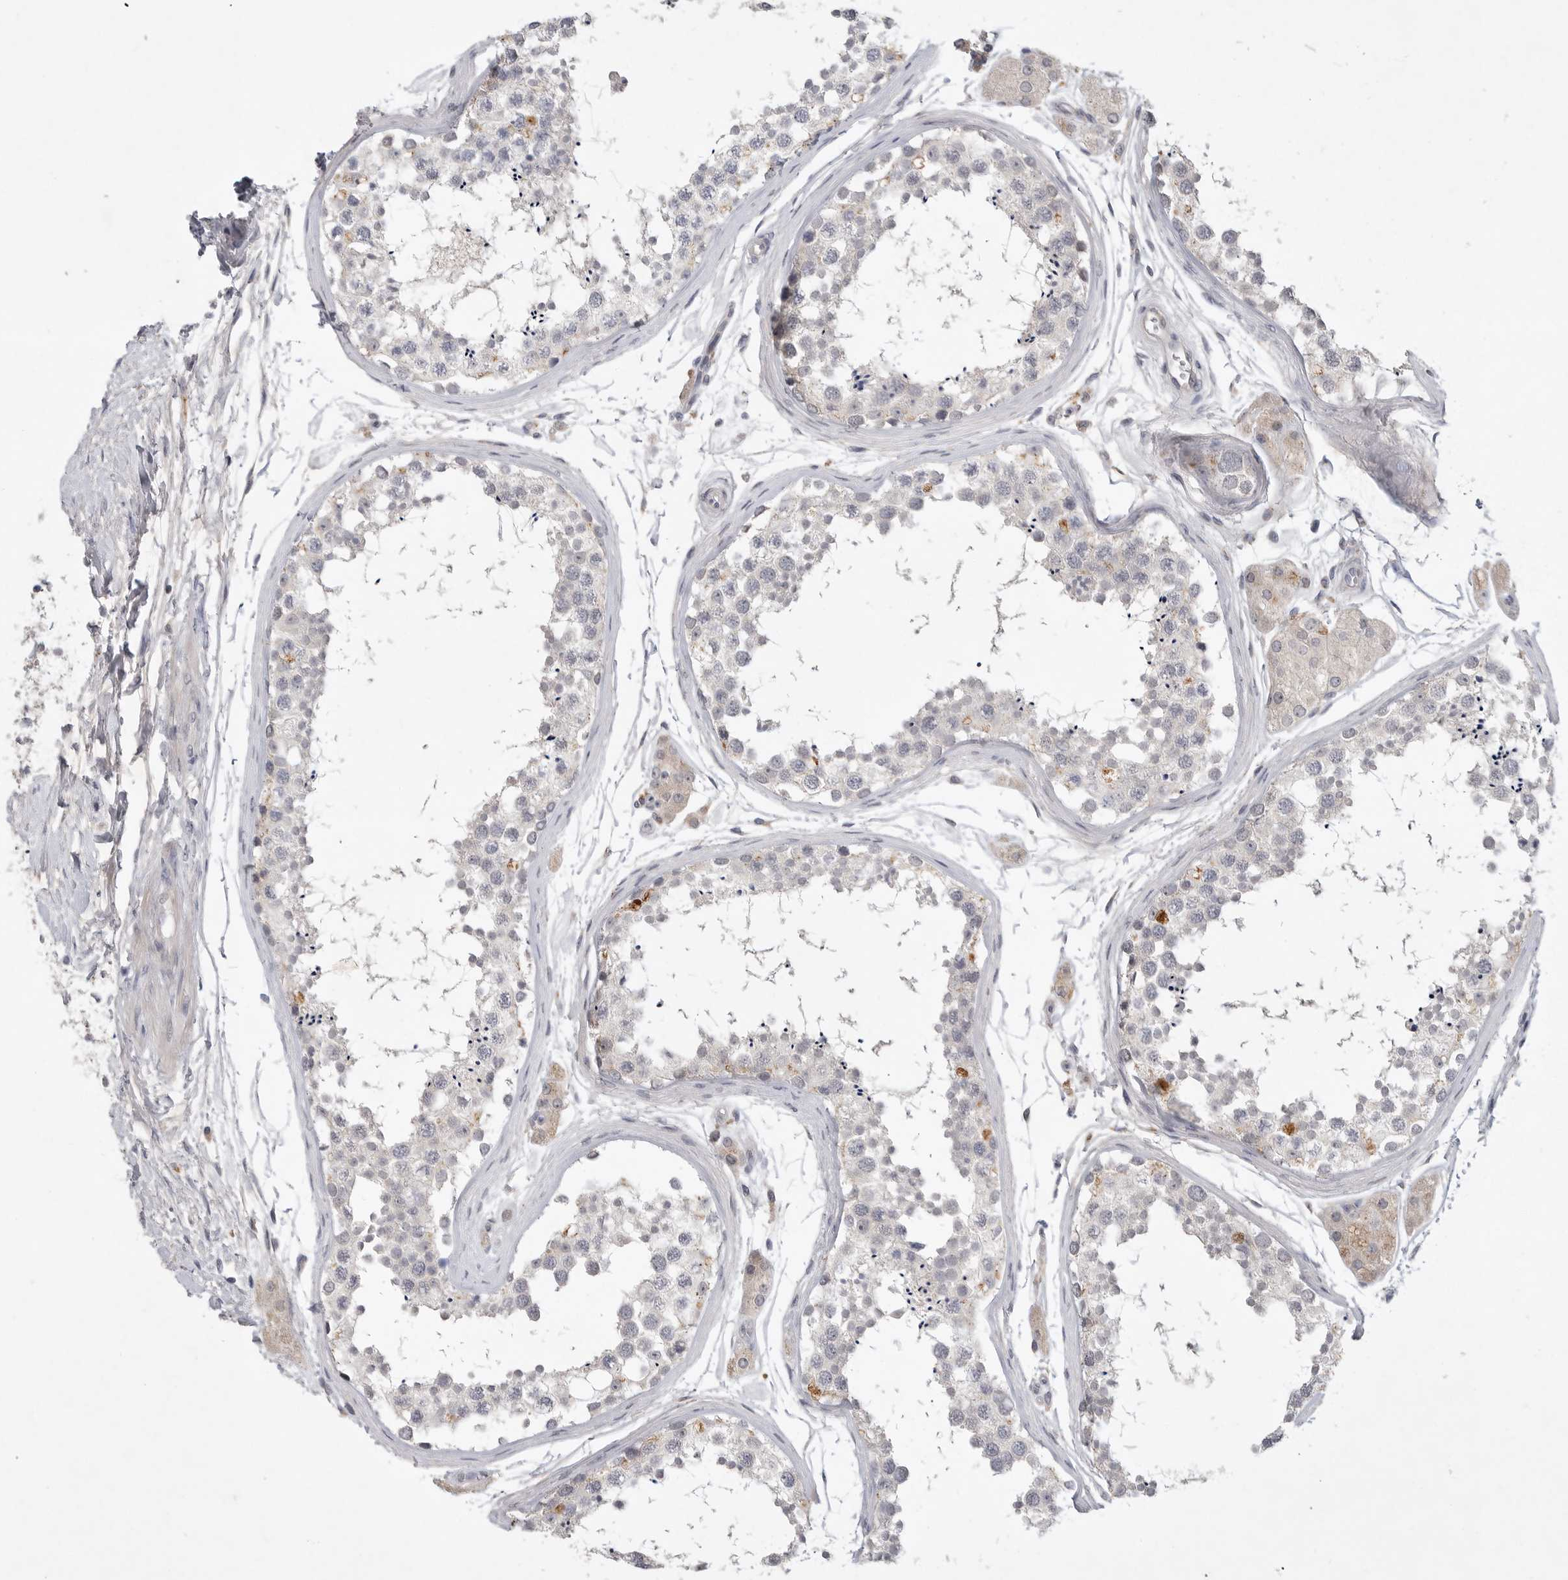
{"staining": {"intensity": "negative", "quantity": "none", "location": "none"}, "tissue": "testis", "cell_type": "Cells in seminiferous ducts", "image_type": "normal", "snomed": [{"axis": "morphology", "description": "Normal tissue, NOS"}, {"axis": "topography", "description": "Testis"}], "caption": "The image displays no significant positivity in cells in seminiferous ducts of testis. (DAB immunohistochemistry with hematoxylin counter stain).", "gene": "ITGAD", "patient": {"sex": "male", "age": 56}}